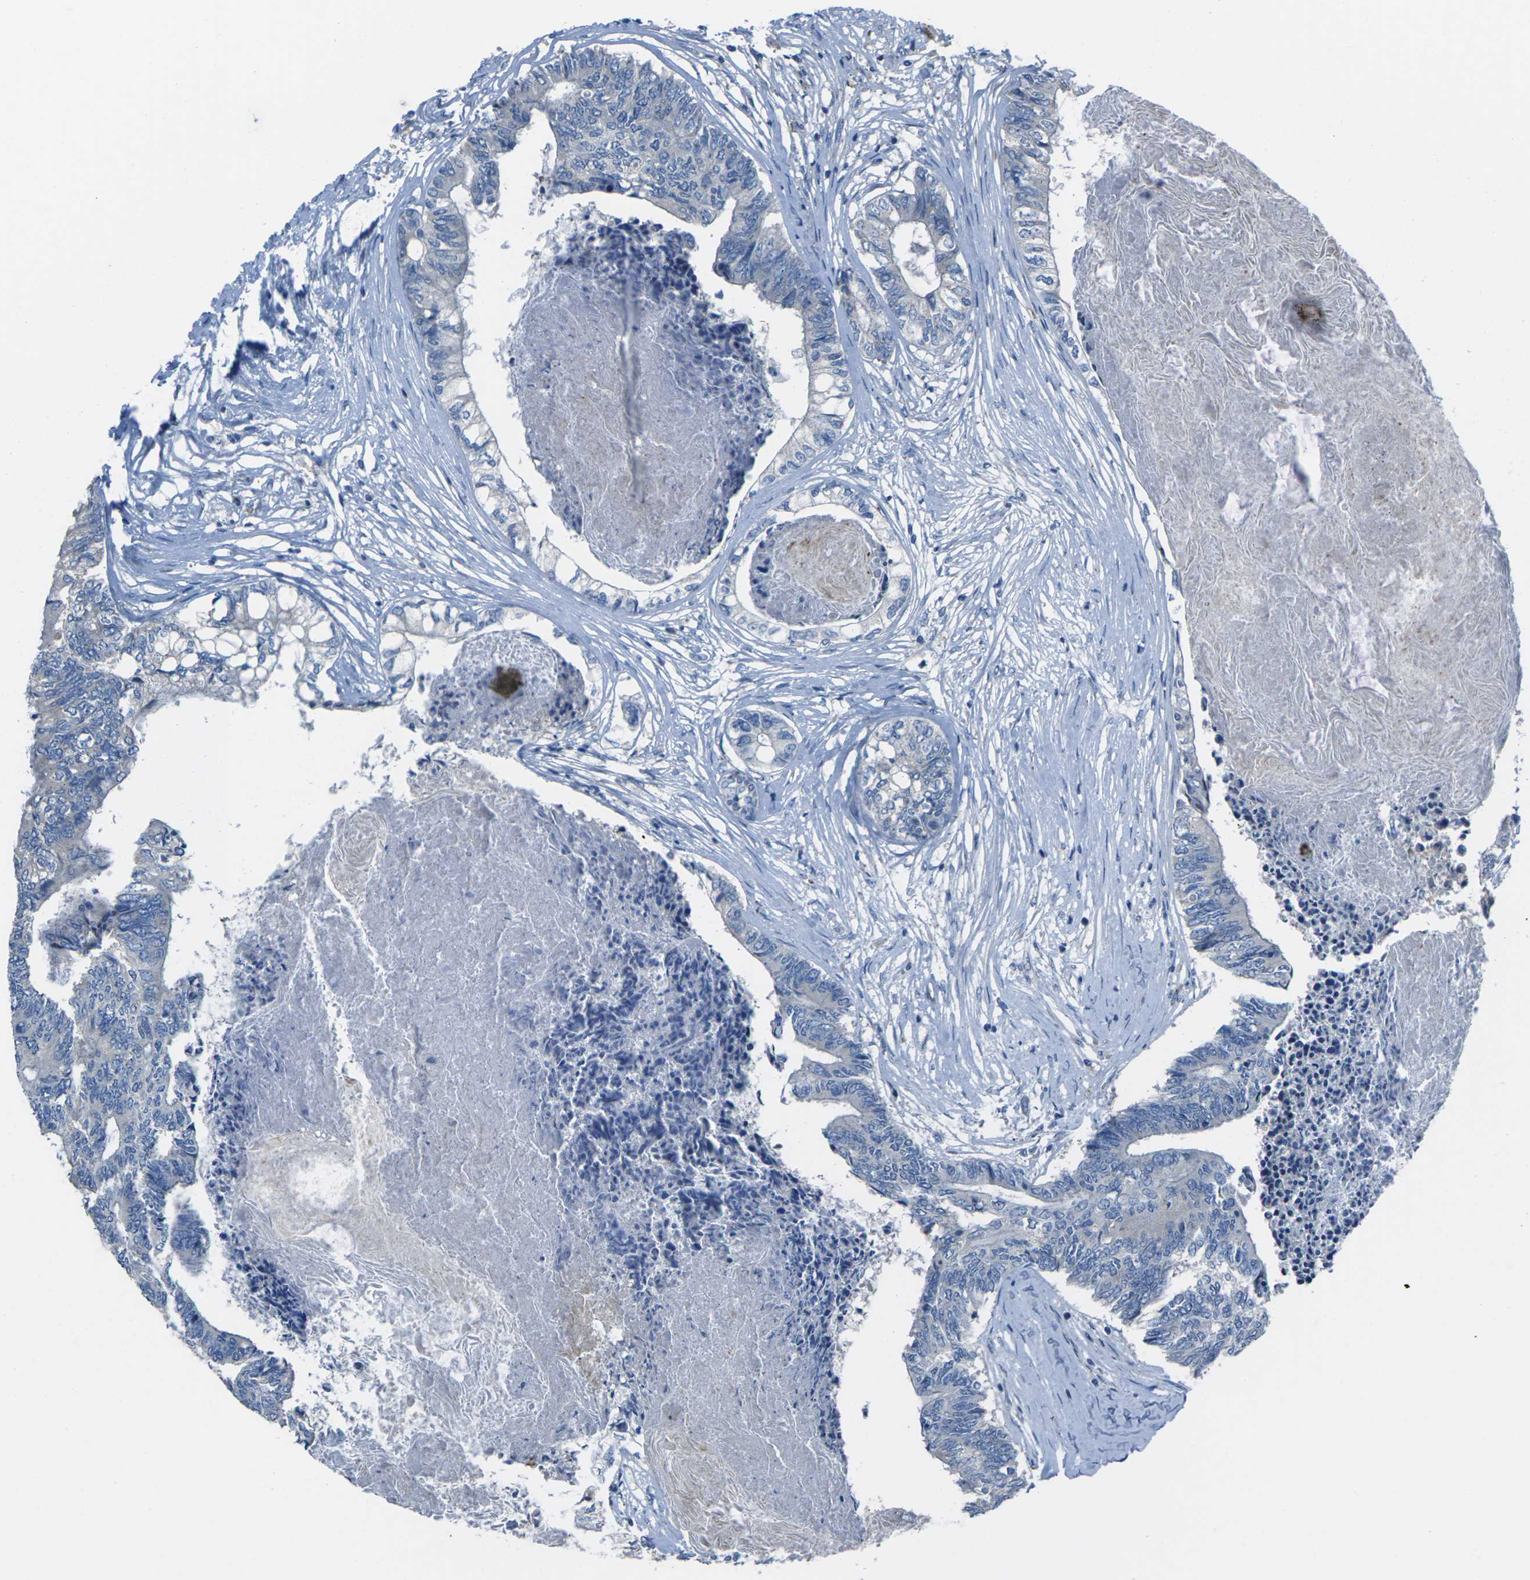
{"staining": {"intensity": "weak", "quantity": "<25%", "location": "cytoplasmic/membranous"}, "tissue": "colorectal cancer", "cell_type": "Tumor cells", "image_type": "cancer", "snomed": [{"axis": "morphology", "description": "Adenocarcinoma, NOS"}, {"axis": "topography", "description": "Rectum"}], "caption": "An immunohistochemistry (IHC) histopathology image of colorectal adenocarcinoma is shown. There is no staining in tumor cells of colorectal adenocarcinoma.", "gene": "EDNRA", "patient": {"sex": "male", "age": 63}}